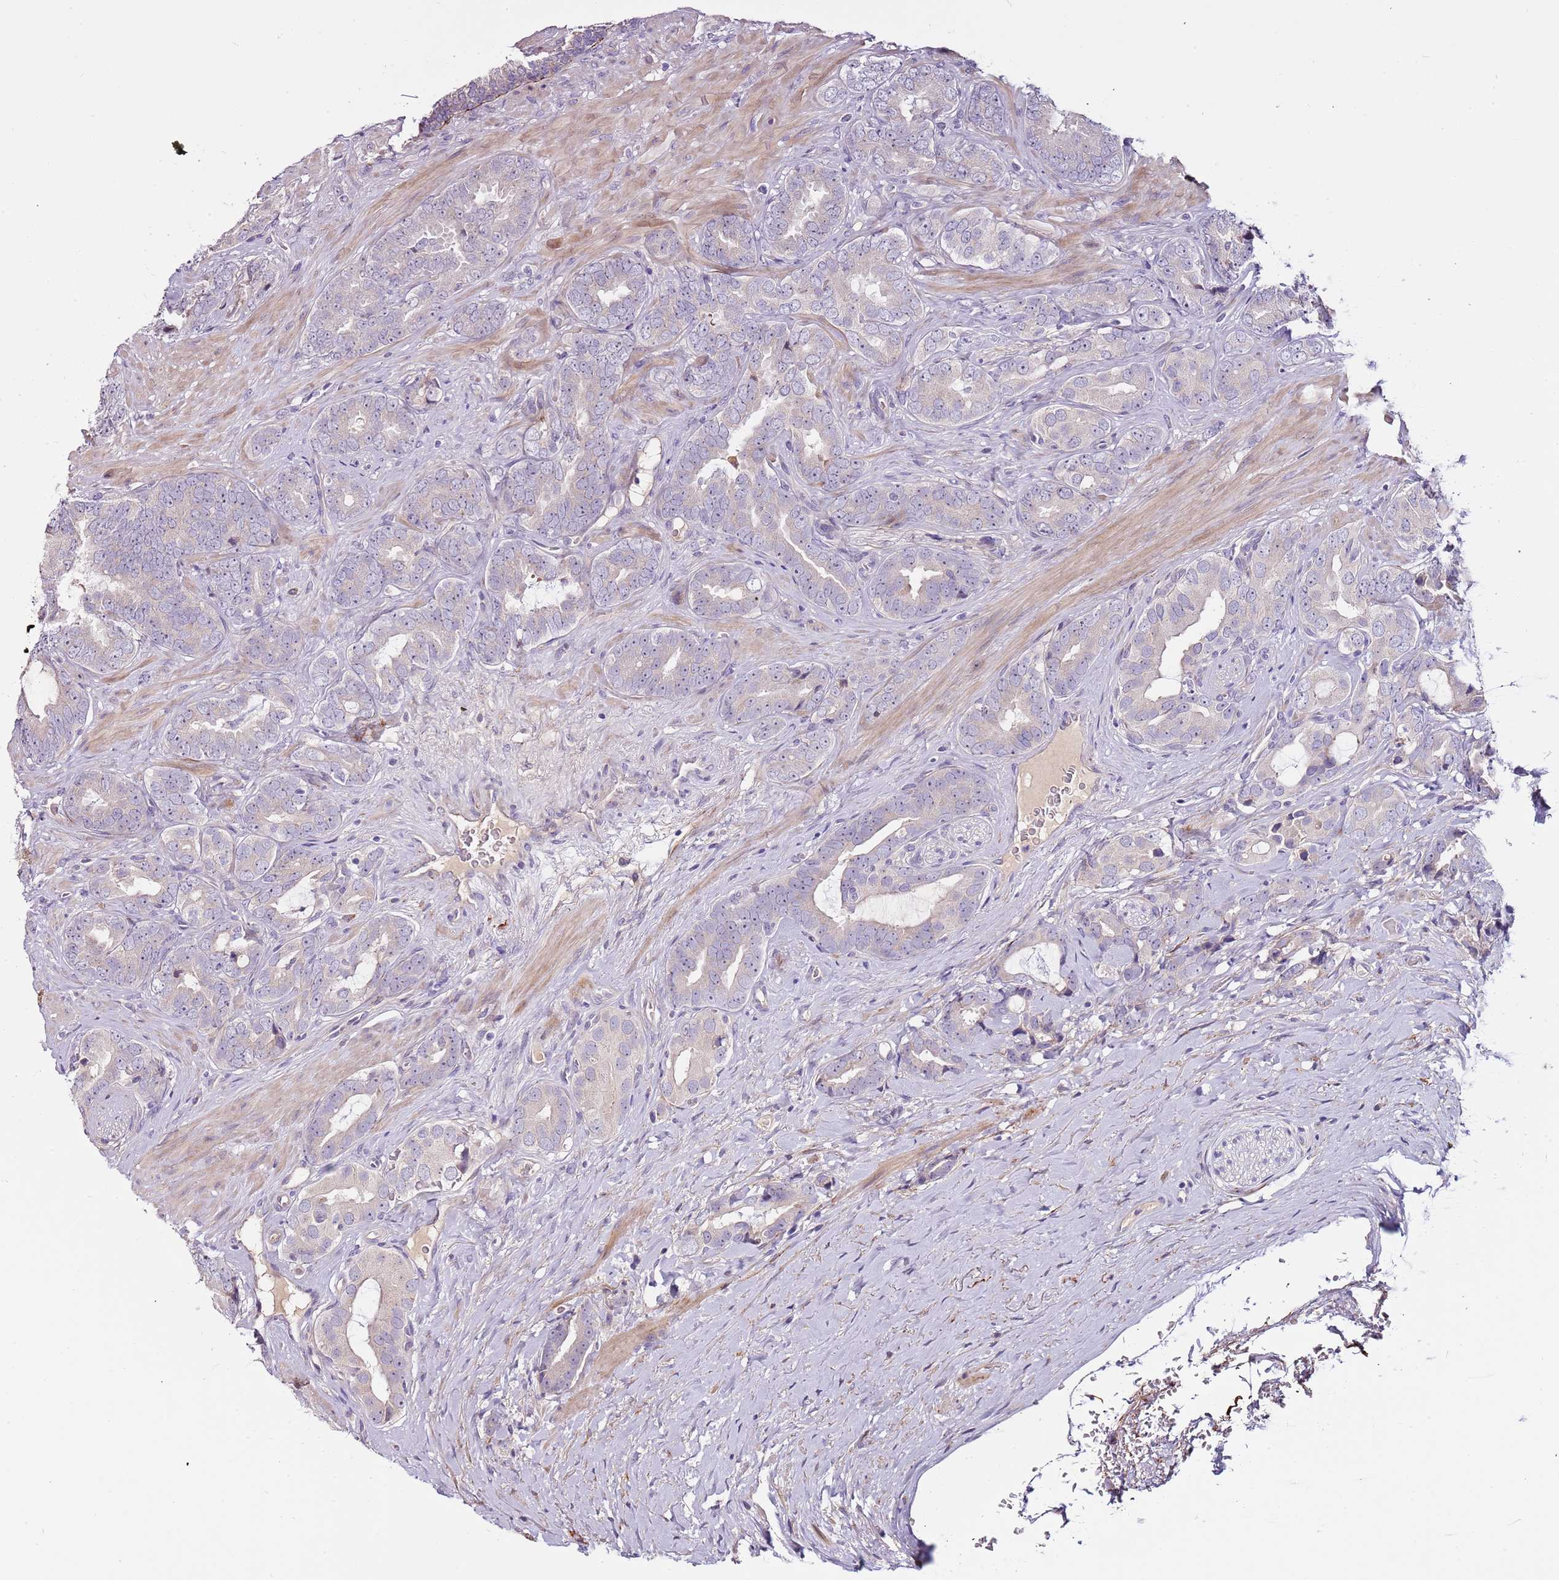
{"staining": {"intensity": "negative", "quantity": "none", "location": "none"}, "tissue": "prostate cancer", "cell_type": "Tumor cells", "image_type": "cancer", "snomed": [{"axis": "morphology", "description": "Adenocarcinoma, High grade"}, {"axis": "topography", "description": "Prostate"}], "caption": "Tumor cells show no significant protein staining in prostate adenocarcinoma (high-grade).", "gene": "NKX2-3", "patient": {"sex": "male", "age": 71}}